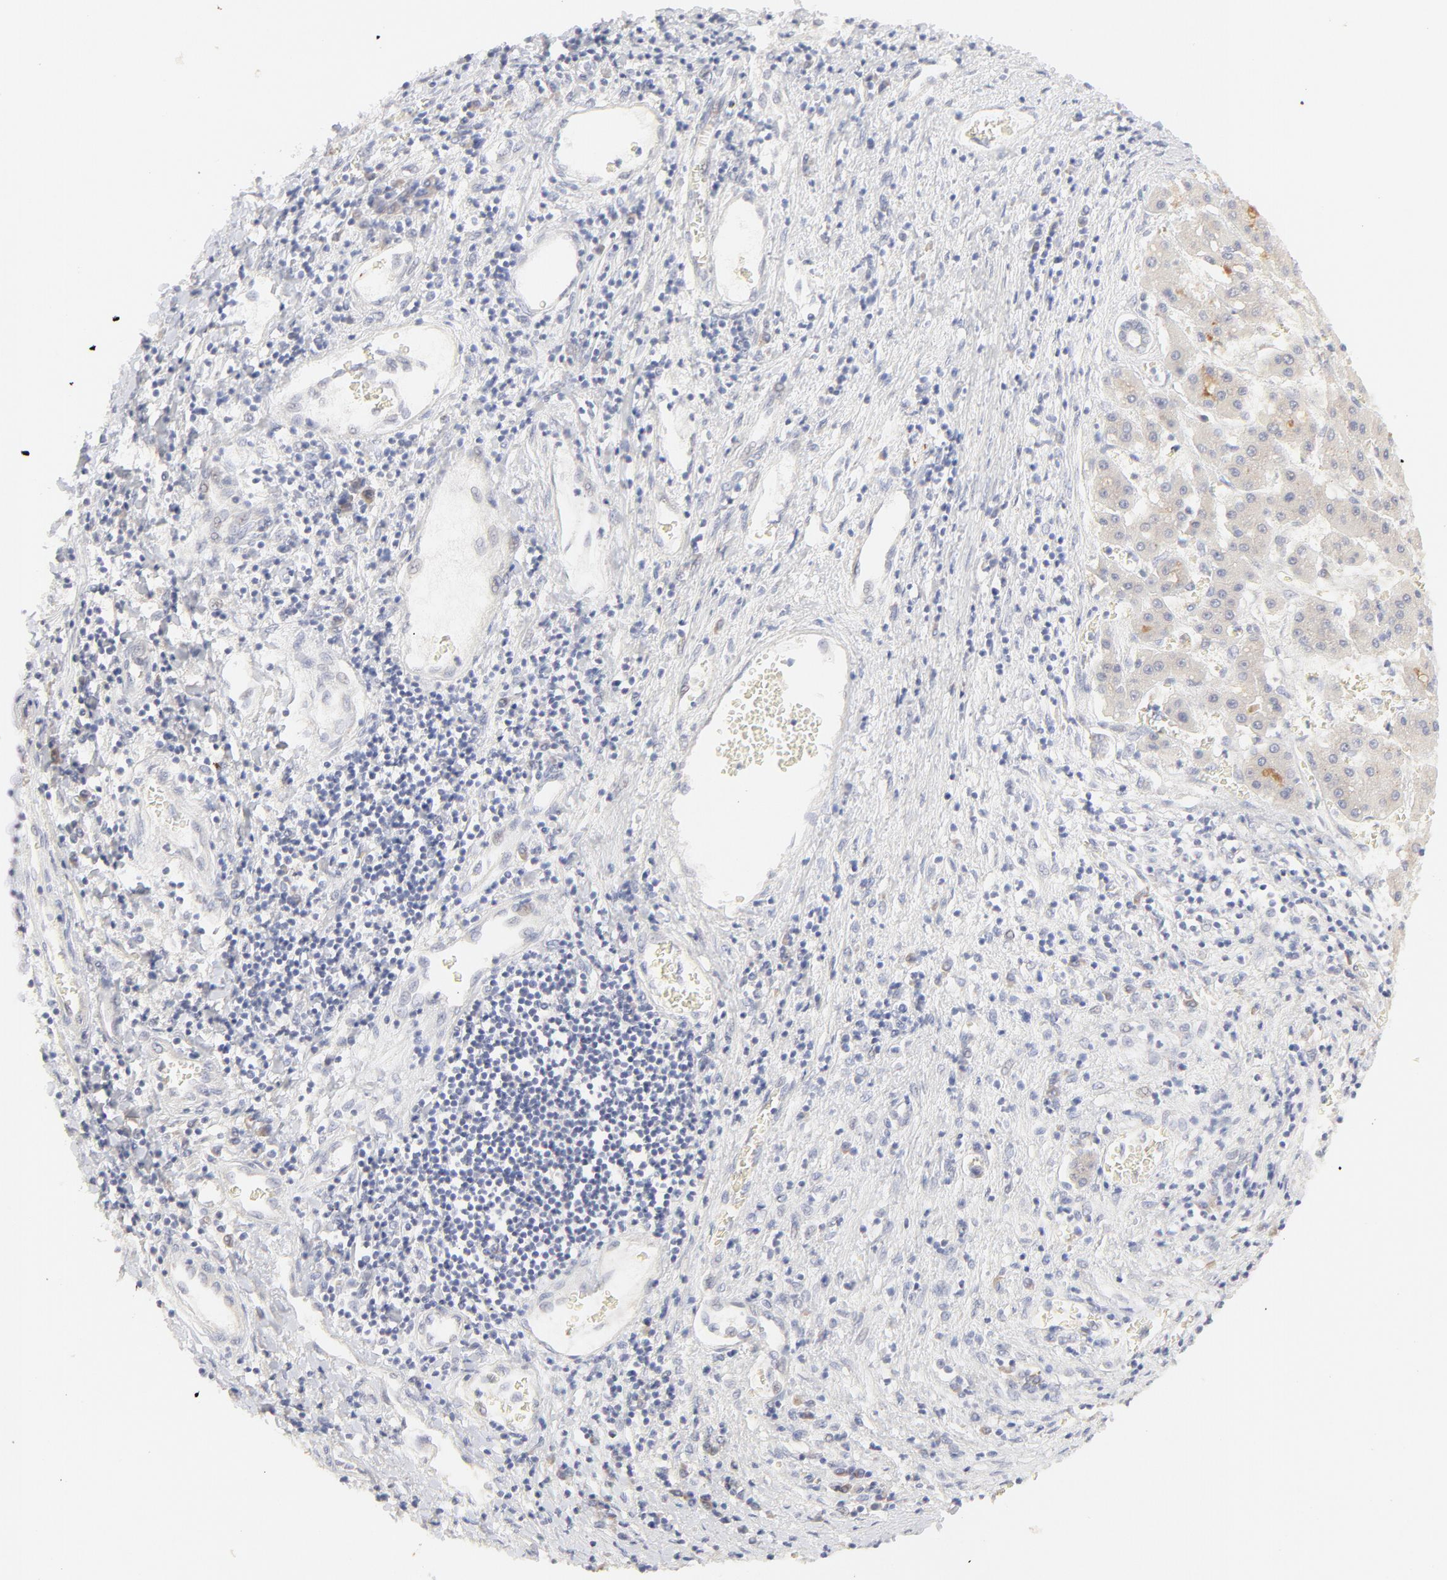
{"staining": {"intensity": "weak", "quantity": "<25%", "location": "cytoplasmic/membranous"}, "tissue": "liver cancer", "cell_type": "Tumor cells", "image_type": "cancer", "snomed": [{"axis": "morphology", "description": "Carcinoma, Hepatocellular, NOS"}, {"axis": "topography", "description": "Liver"}], "caption": "This image is of liver hepatocellular carcinoma stained with IHC to label a protein in brown with the nuclei are counter-stained blue. There is no staining in tumor cells.", "gene": "NKX2-2", "patient": {"sex": "male", "age": 24}}